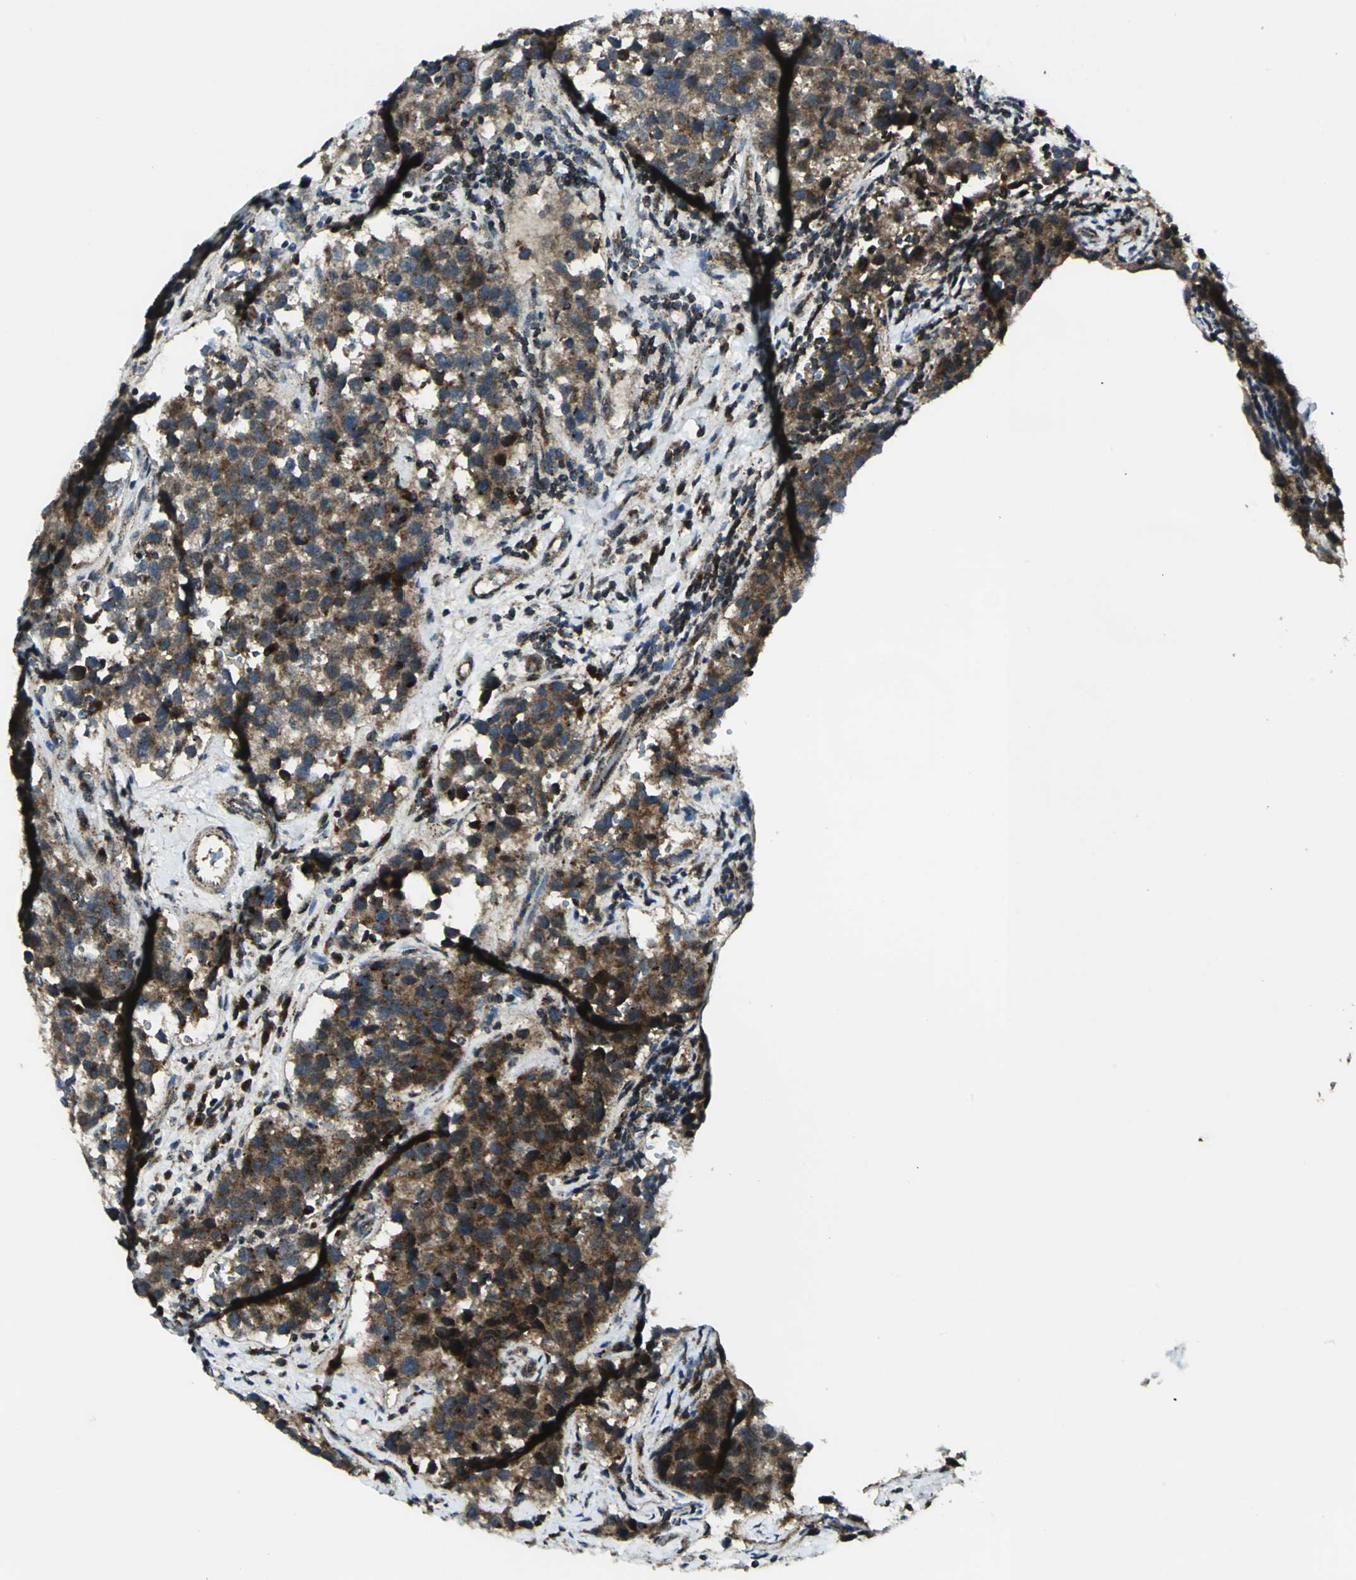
{"staining": {"intensity": "strong", "quantity": ">75%", "location": "cytoplasmic/membranous,nuclear"}, "tissue": "testis cancer", "cell_type": "Tumor cells", "image_type": "cancer", "snomed": [{"axis": "morphology", "description": "Seminoma, NOS"}, {"axis": "topography", "description": "Testis"}], "caption": "Protein expression analysis of human seminoma (testis) reveals strong cytoplasmic/membranous and nuclear staining in approximately >75% of tumor cells.", "gene": "ATP6V1A", "patient": {"sex": "male", "age": 39}}